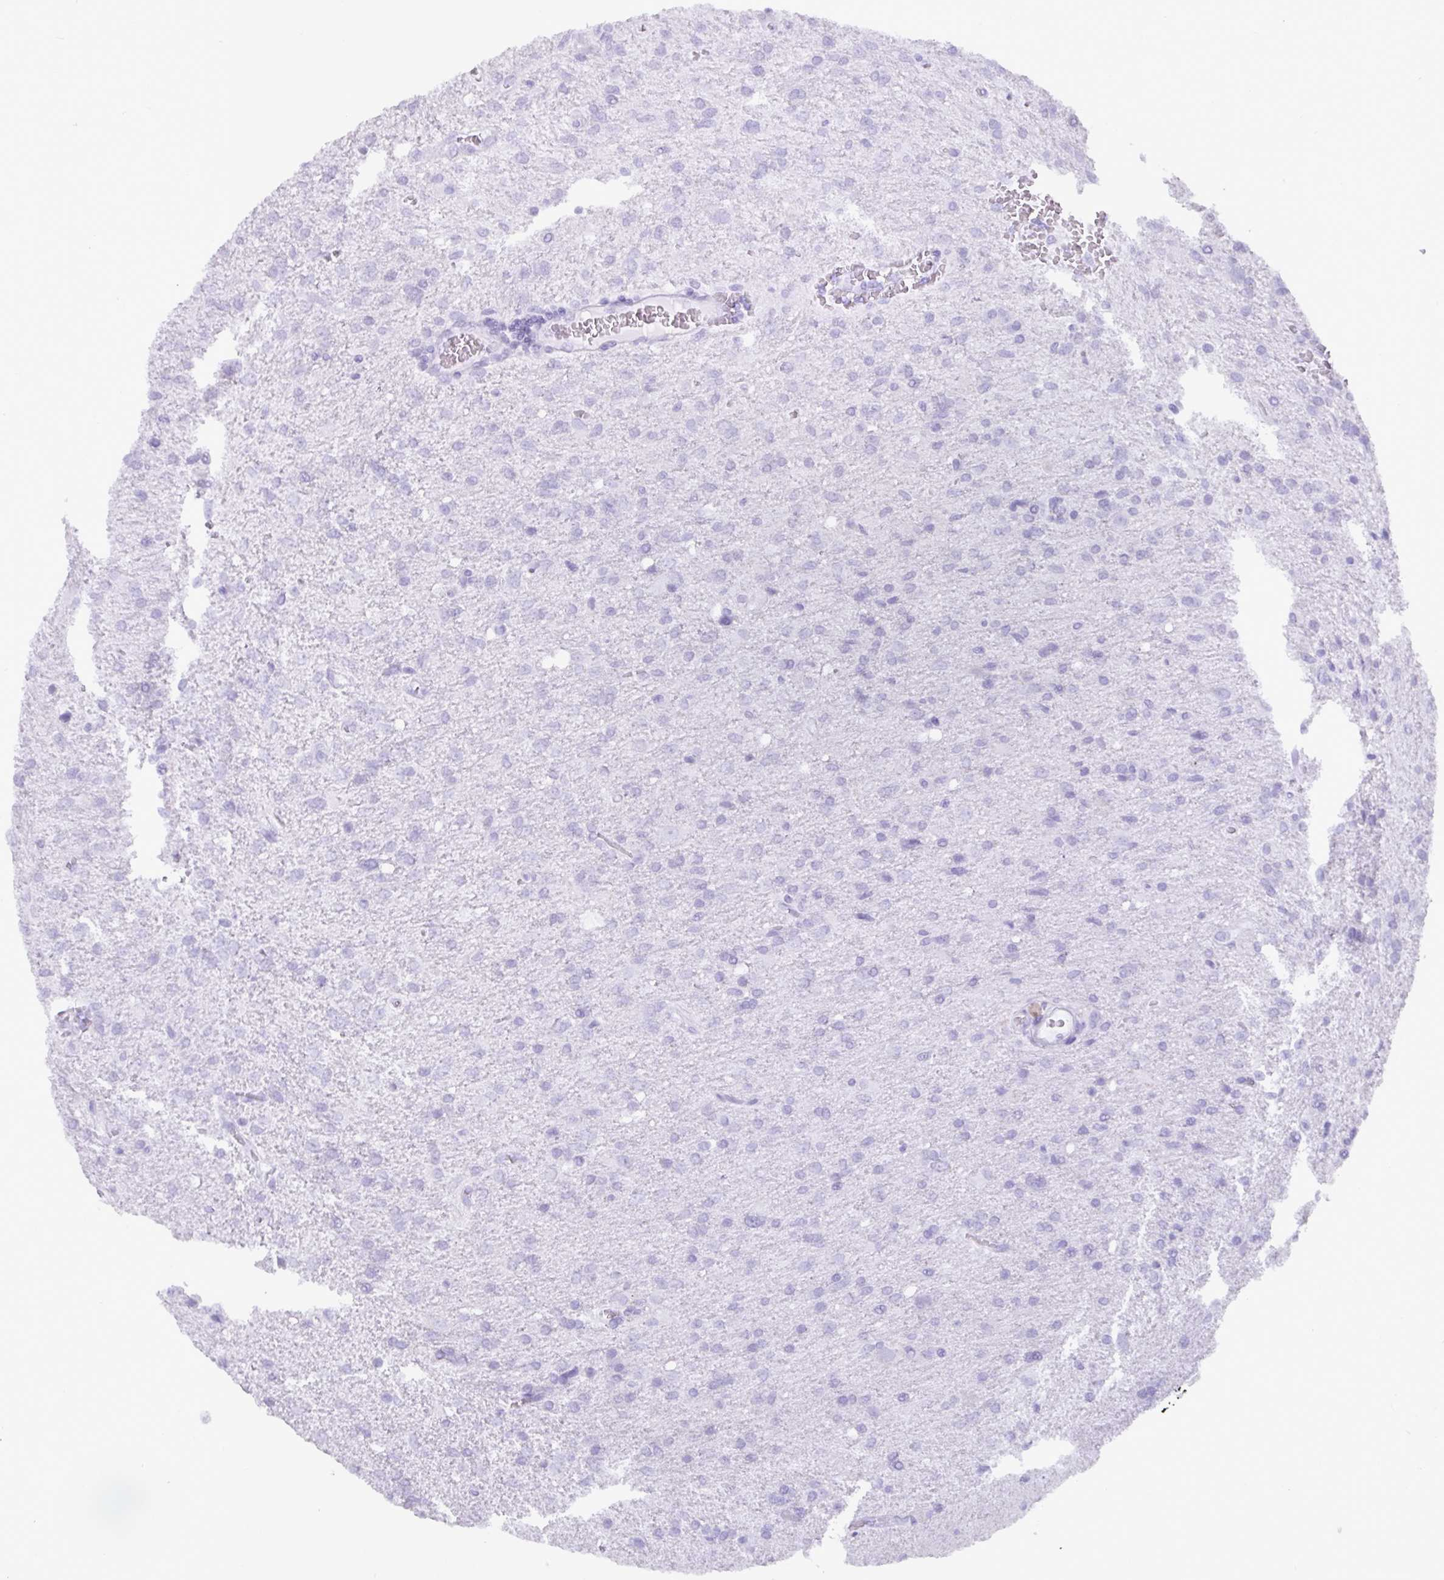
{"staining": {"intensity": "negative", "quantity": "none", "location": "none"}, "tissue": "glioma", "cell_type": "Tumor cells", "image_type": "cancer", "snomed": [{"axis": "morphology", "description": "Glioma, malignant, Low grade"}, {"axis": "topography", "description": "Brain"}], "caption": "Immunohistochemical staining of glioma displays no significant positivity in tumor cells. (DAB immunohistochemistry (IHC), high magnification).", "gene": "C4orf33", "patient": {"sex": "male", "age": 66}}